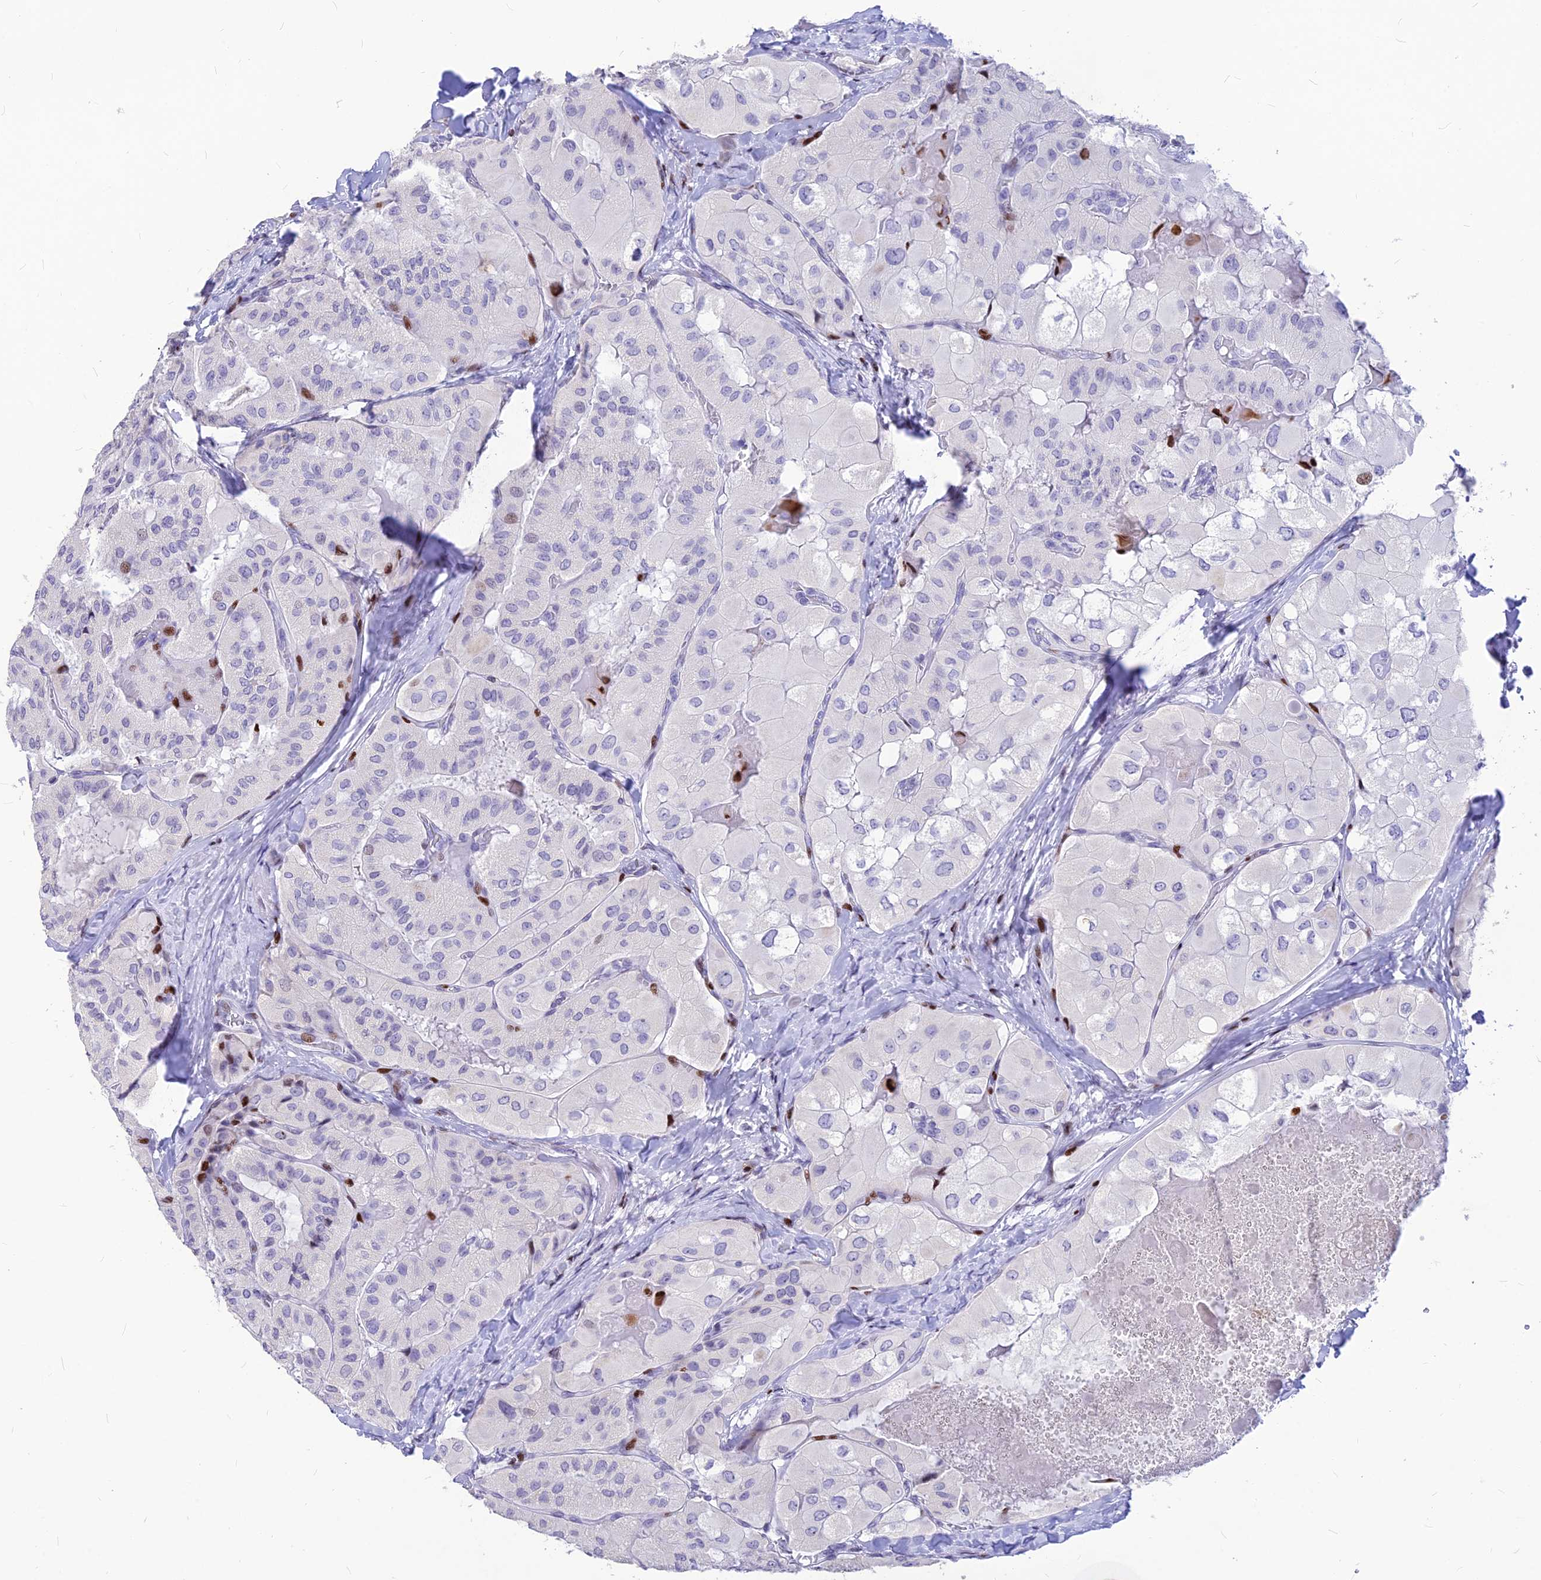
{"staining": {"intensity": "negative", "quantity": "none", "location": "none"}, "tissue": "thyroid cancer", "cell_type": "Tumor cells", "image_type": "cancer", "snomed": [{"axis": "morphology", "description": "Normal tissue, NOS"}, {"axis": "morphology", "description": "Papillary adenocarcinoma, NOS"}, {"axis": "topography", "description": "Thyroid gland"}], "caption": "The immunohistochemistry (IHC) image has no significant positivity in tumor cells of papillary adenocarcinoma (thyroid) tissue.", "gene": "PRPS1", "patient": {"sex": "female", "age": 59}}